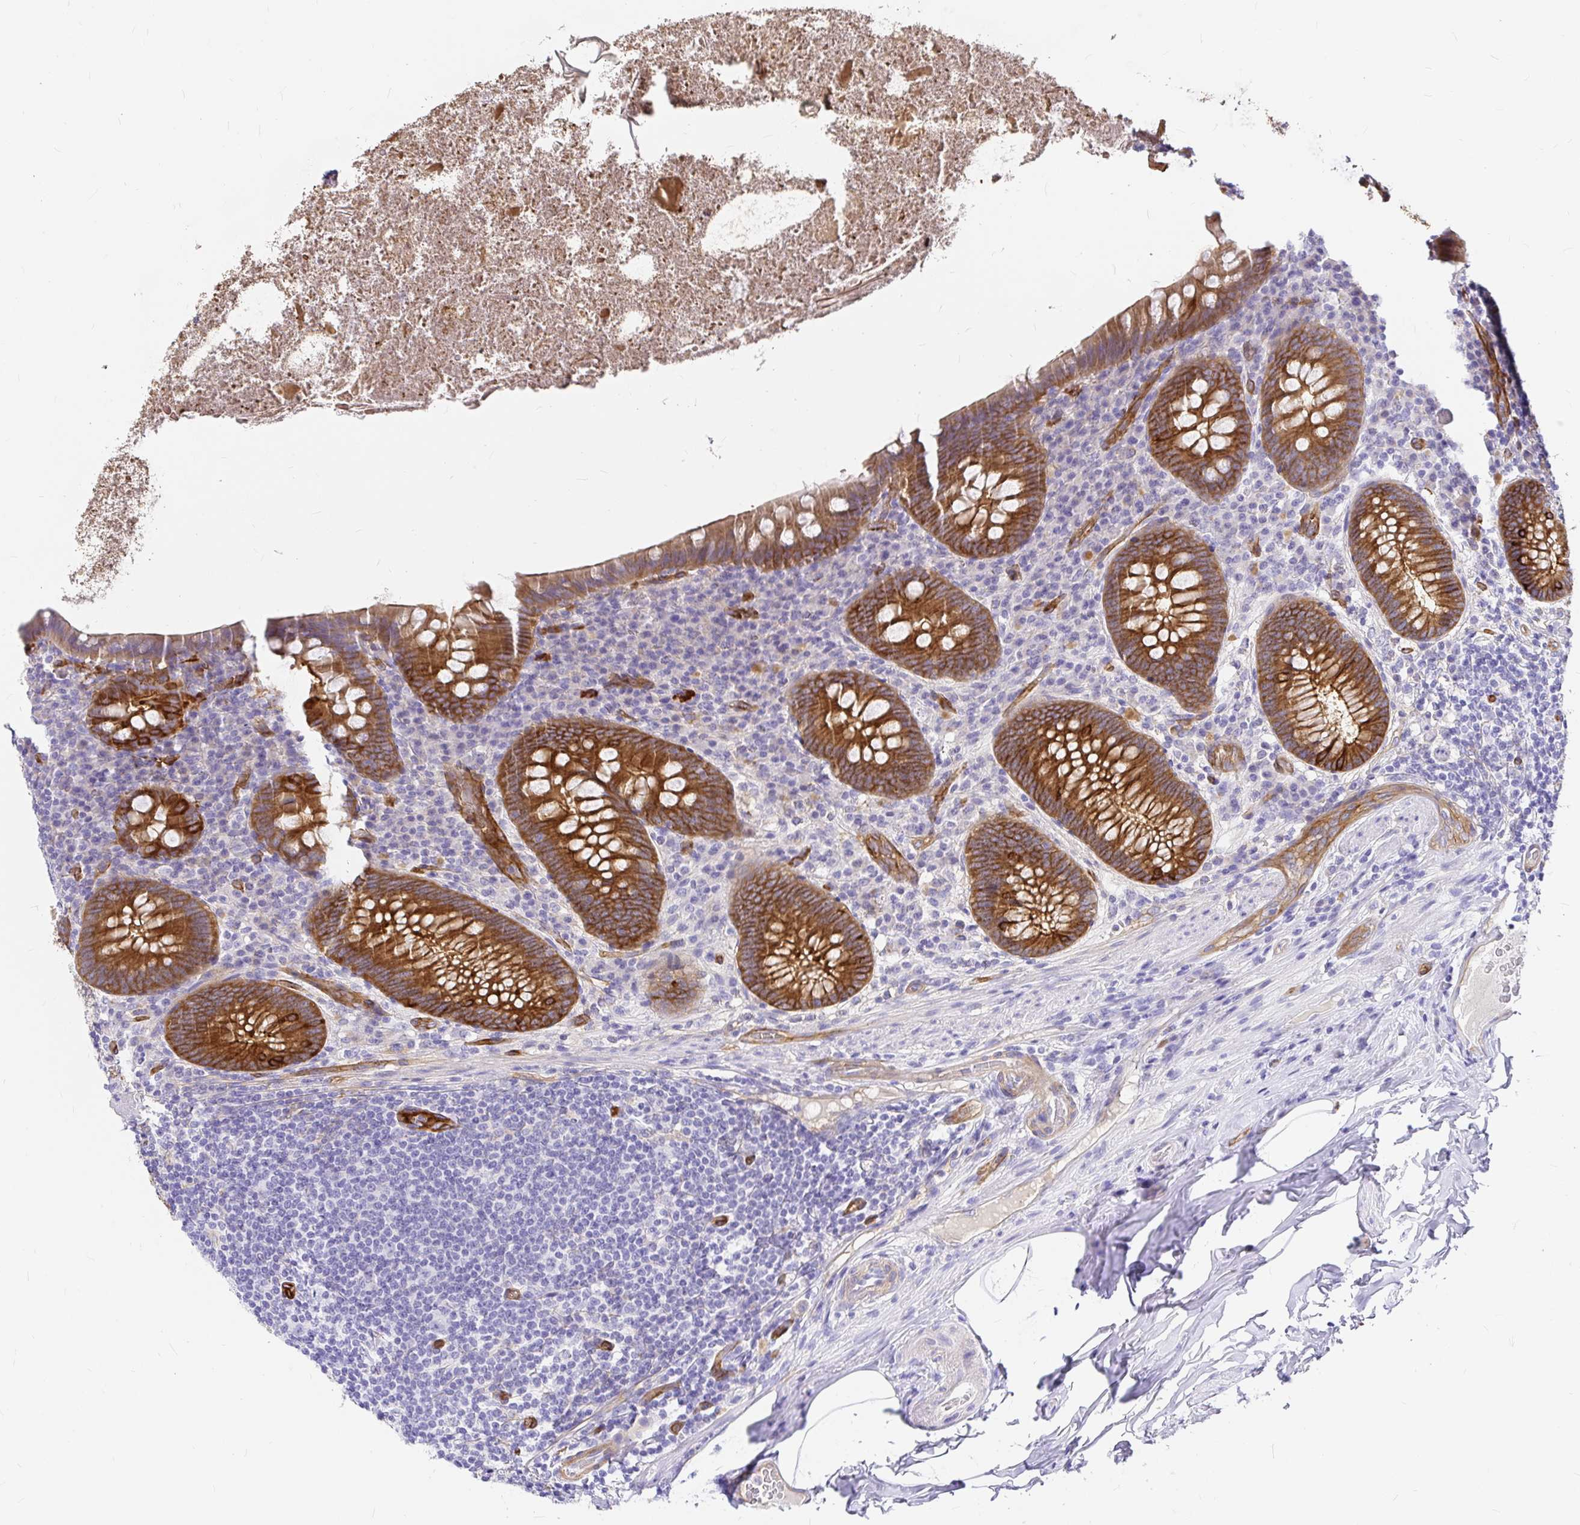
{"staining": {"intensity": "strong", "quantity": ">75%", "location": "cytoplasmic/membranous"}, "tissue": "appendix", "cell_type": "Glandular cells", "image_type": "normal", "snomed": [{"axis": "morphology", "description": "Normal tissue, NOS"}, {"axis": "topography", "description": "Appendix"}], "caption": "A high-resolution photomicrograph shows immunohistochemistry (IHC) staining of normal appendix, which exhibits strong cytoplasmic/membranous staining in about >75% of glandular cells.", "gene": "MYO1B", "patient": {"sex": "male", "age": 71}}